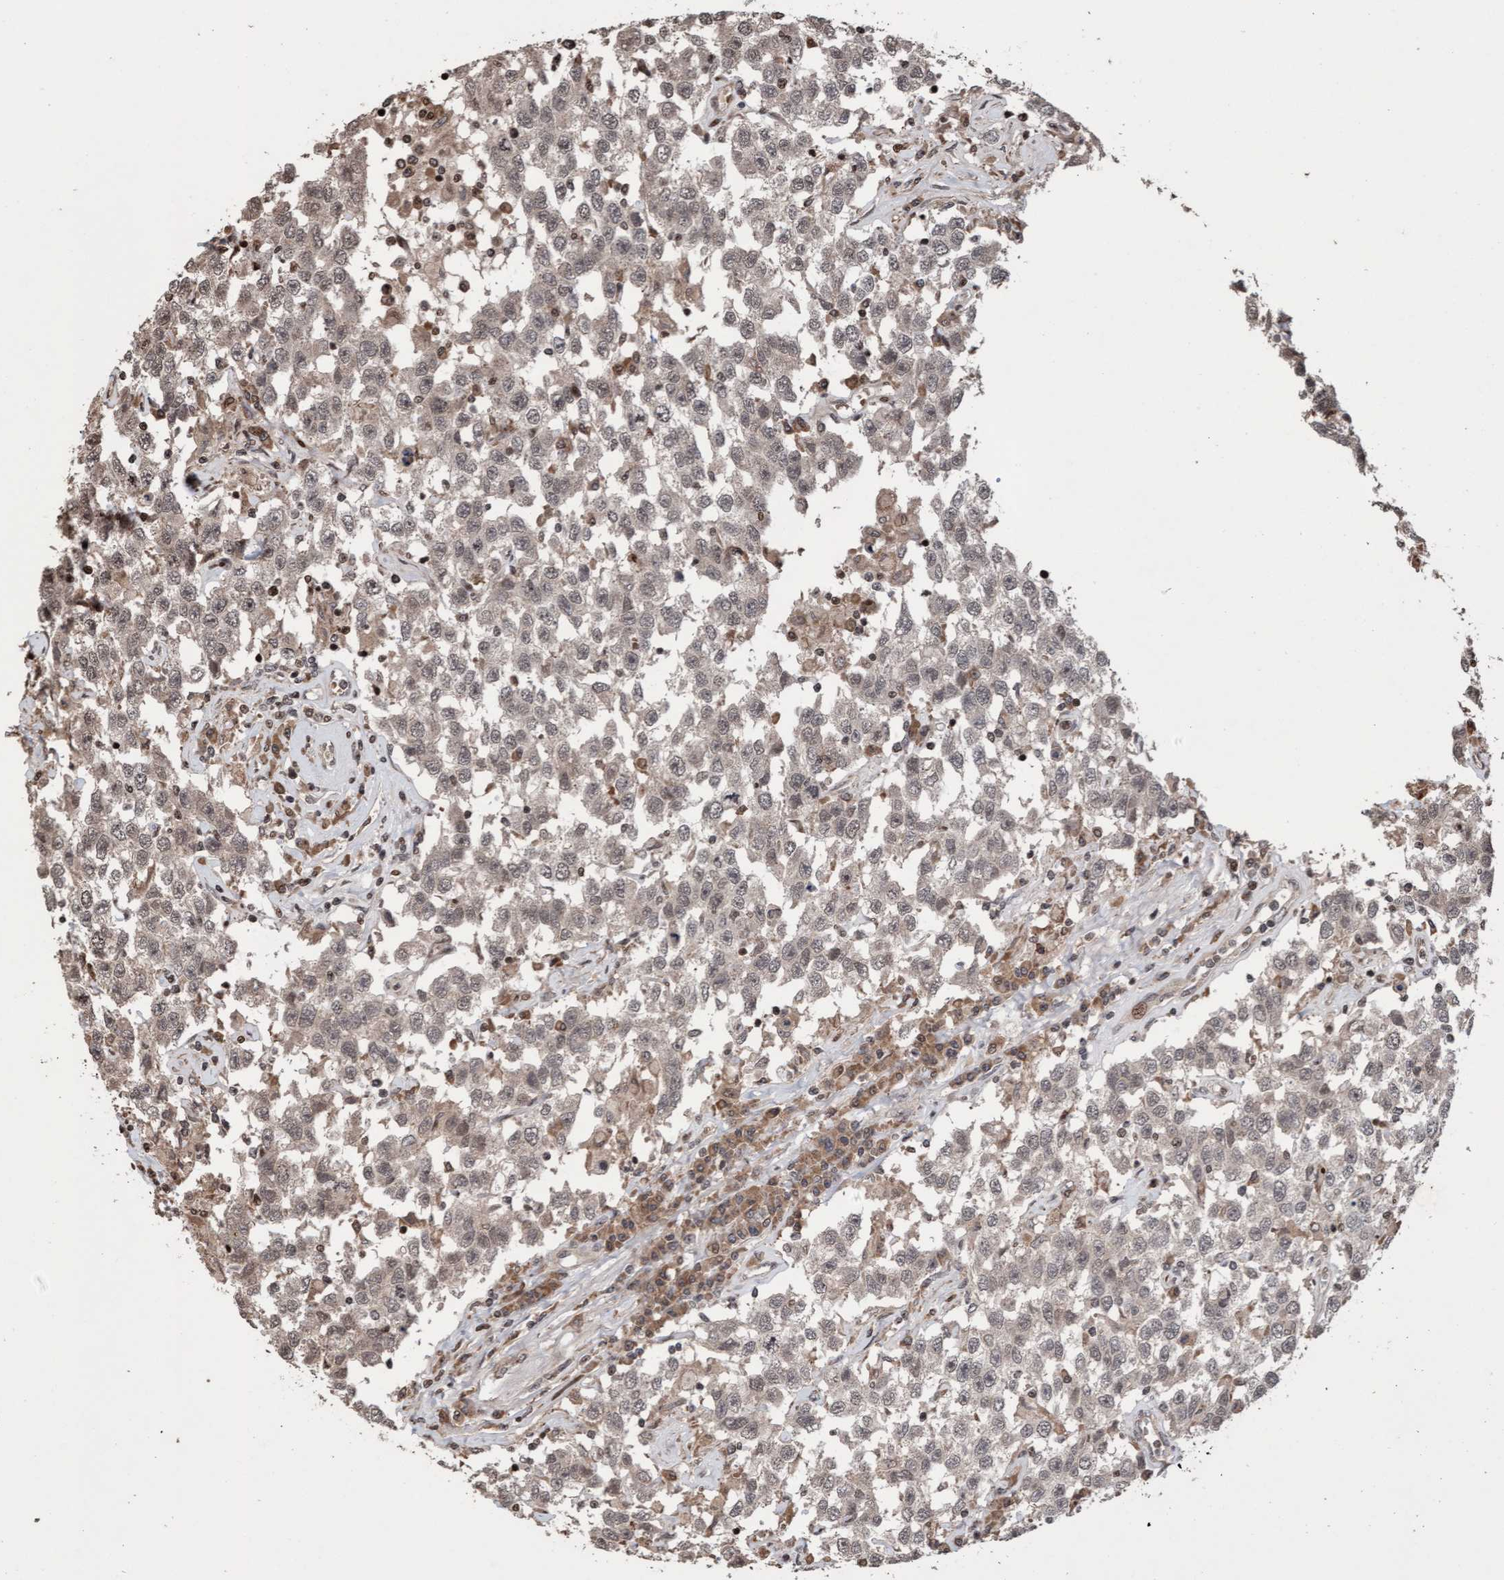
{"staining": {"intensity": "weak", "quantity": ">75%", "location": "cytoplasmic/membranous"}, "tissue": "testis cancer", "cell_type": "Tumor cells", "image_type": "cancer", "snomed": [{"axis": "morphology", "description": "Seminoma, NOS"}, {"axis": "topography", "description": "Testis"}], "caption": "The micrograph demonstrates immunohistochemical staining of testis cancer. There is weak cytoplasmic/membranous expression is identified in about >75% of tumor cells.", "gene": "PECR", "patient": {"sex": "male", "age": 41}}